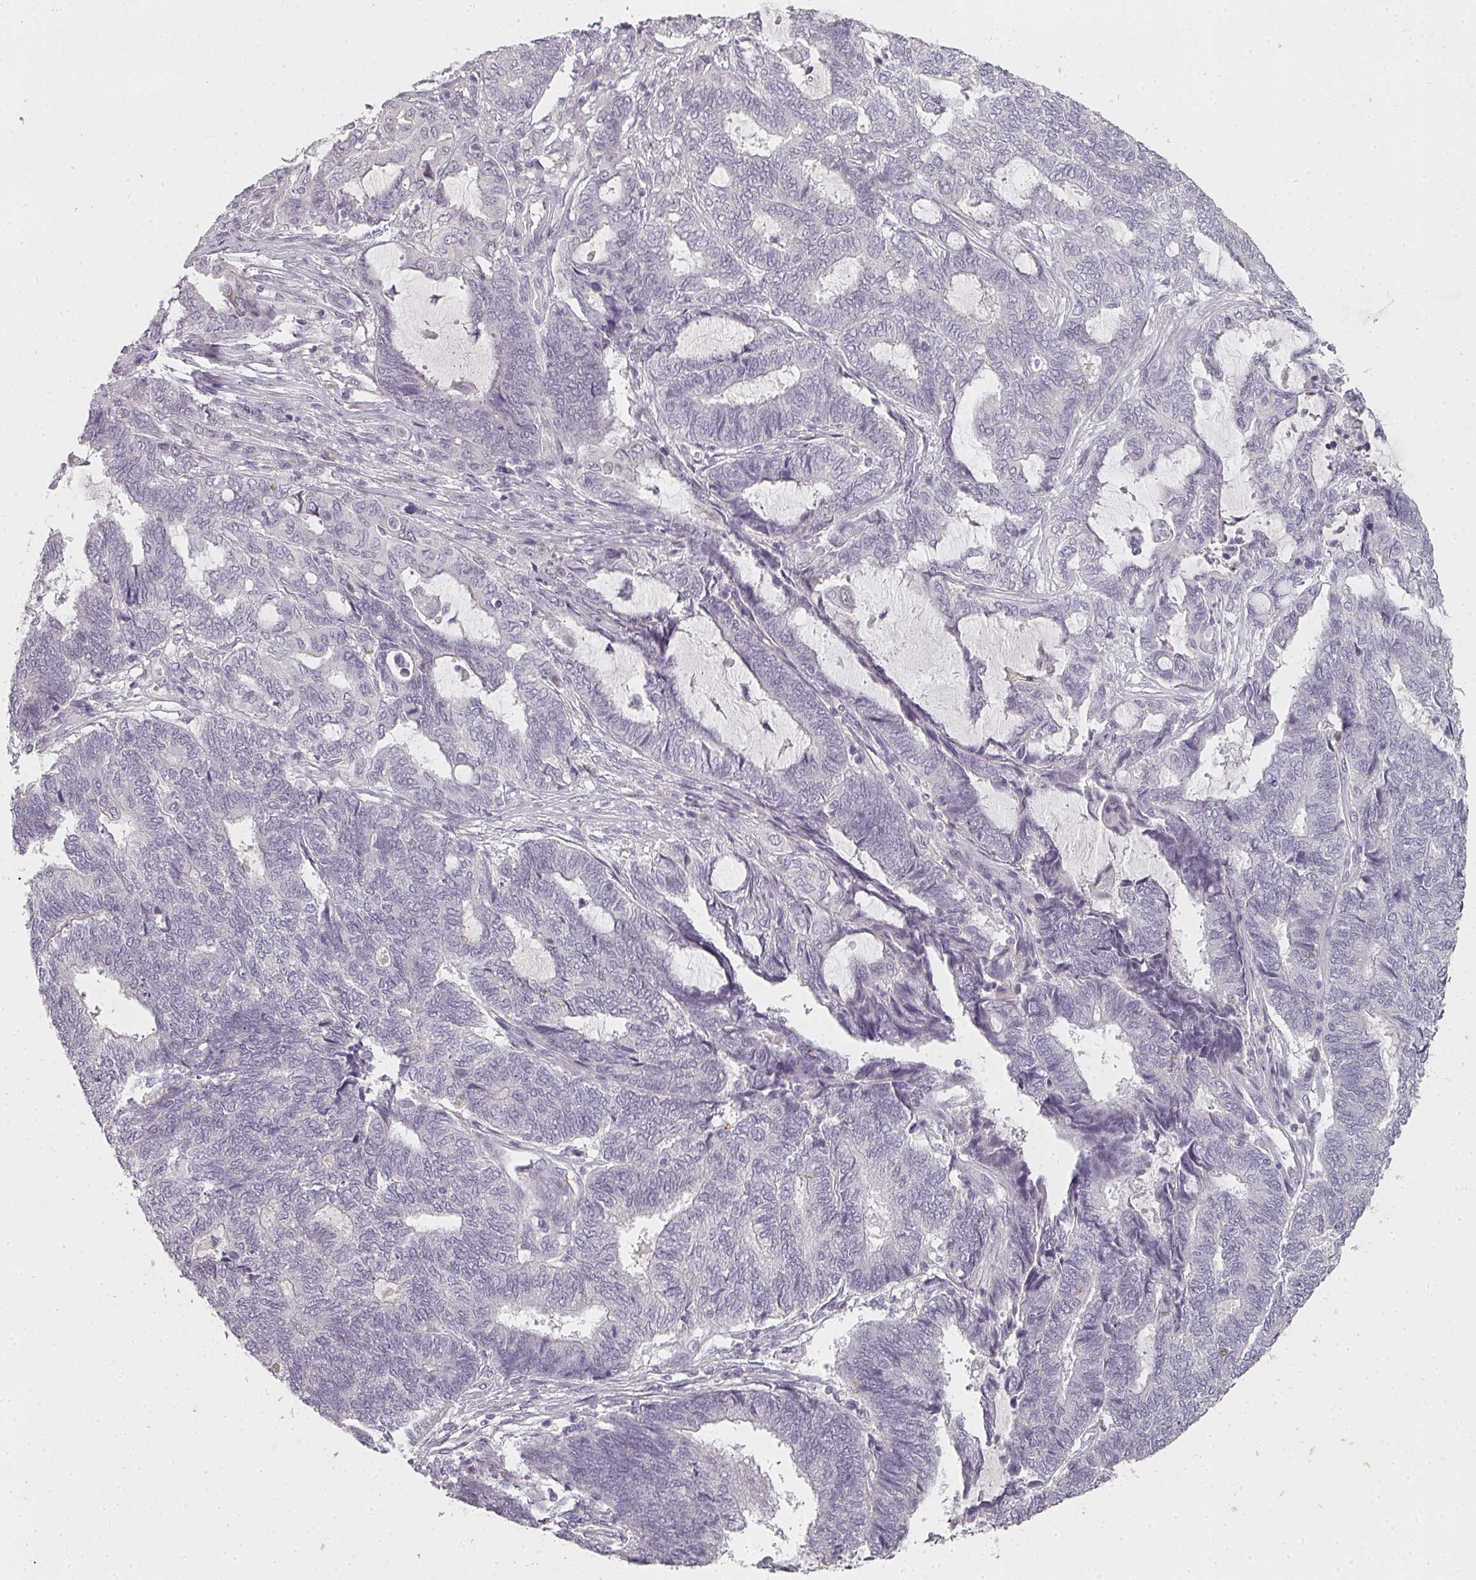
{"staining": {"intensity": "negative", "quantity": "none", "location": "none"}, "tissue": "endometrial cancer", "cell_type": "Tumor cells", "image_type": "cancer", "snomed": [{"axis": "morphology", "description": "Adenocarcinoma, NOS"}, {"axis": "topography", "description": "Uterus"}, {"axis": "topography", "description": "Endometrium"}], "caption": "Image shows no protein expression in tumor cells of endometrial adenocarcinoma tissue.", "gene": "SHISA2", "patient": {"sex": "female", "age": 70}}